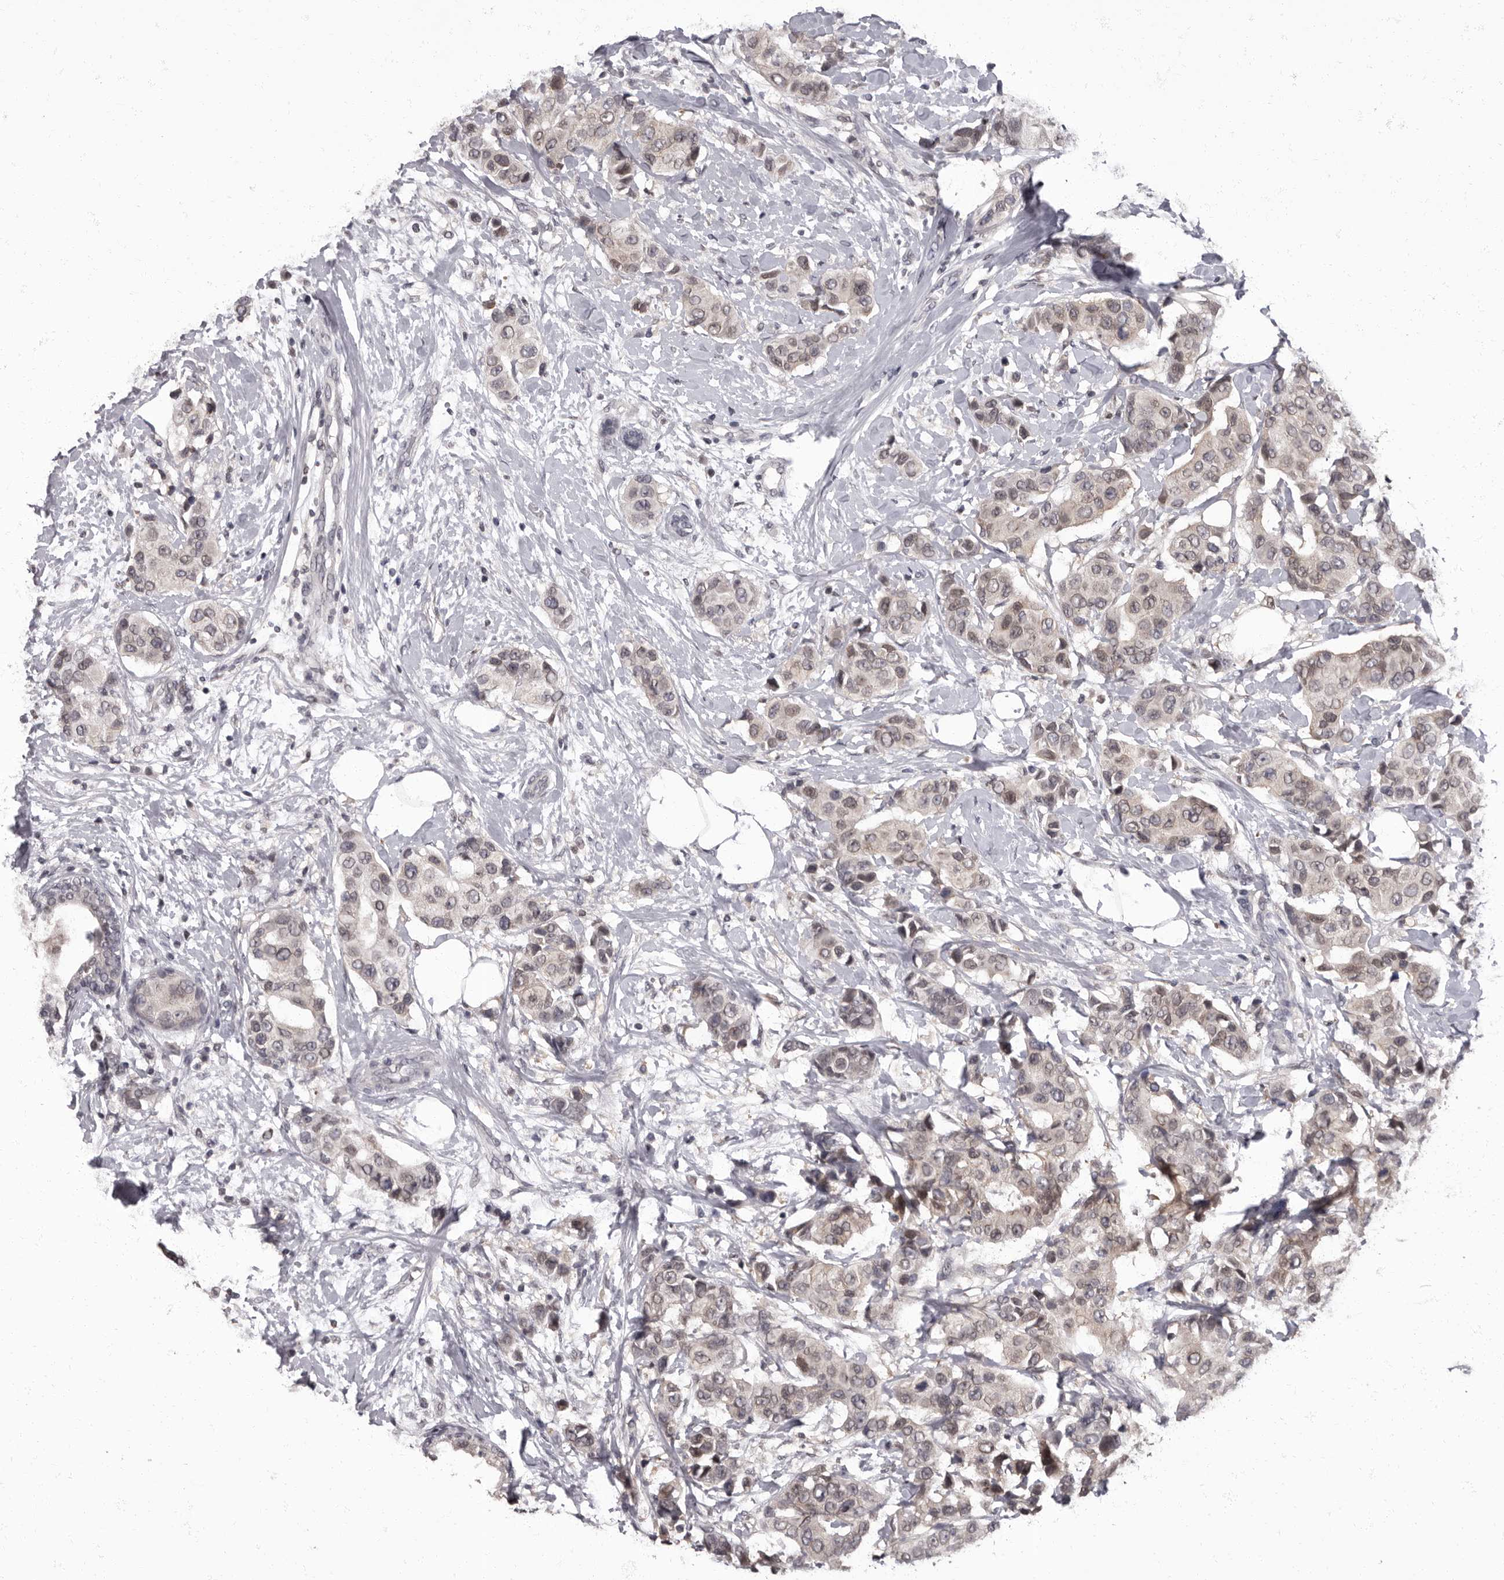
{"staining": {"intensity": "weak", "quantity": "25%-75%", "location": "nuclear"}, "tissue": "breast cancer", "cell_type": "Tumor cells", "image_type": "cancer", "snomed": [{"axis": "morphology", "description": "Normal tissue, NOS"}, {"axis": "morphology", "description": "Duct carcinoma"}, {"axis": "topography", "description": "Breast"}], "caption": "An immunohistochemistry image of neoplastic tissue is shown. Protein staining in brown highlights weak nuclear positivity in invasive ductal carcinoma (breast) within tumor cells.", "gene": "C1orf50", "patient": {"sex": "female", "age": 39}}